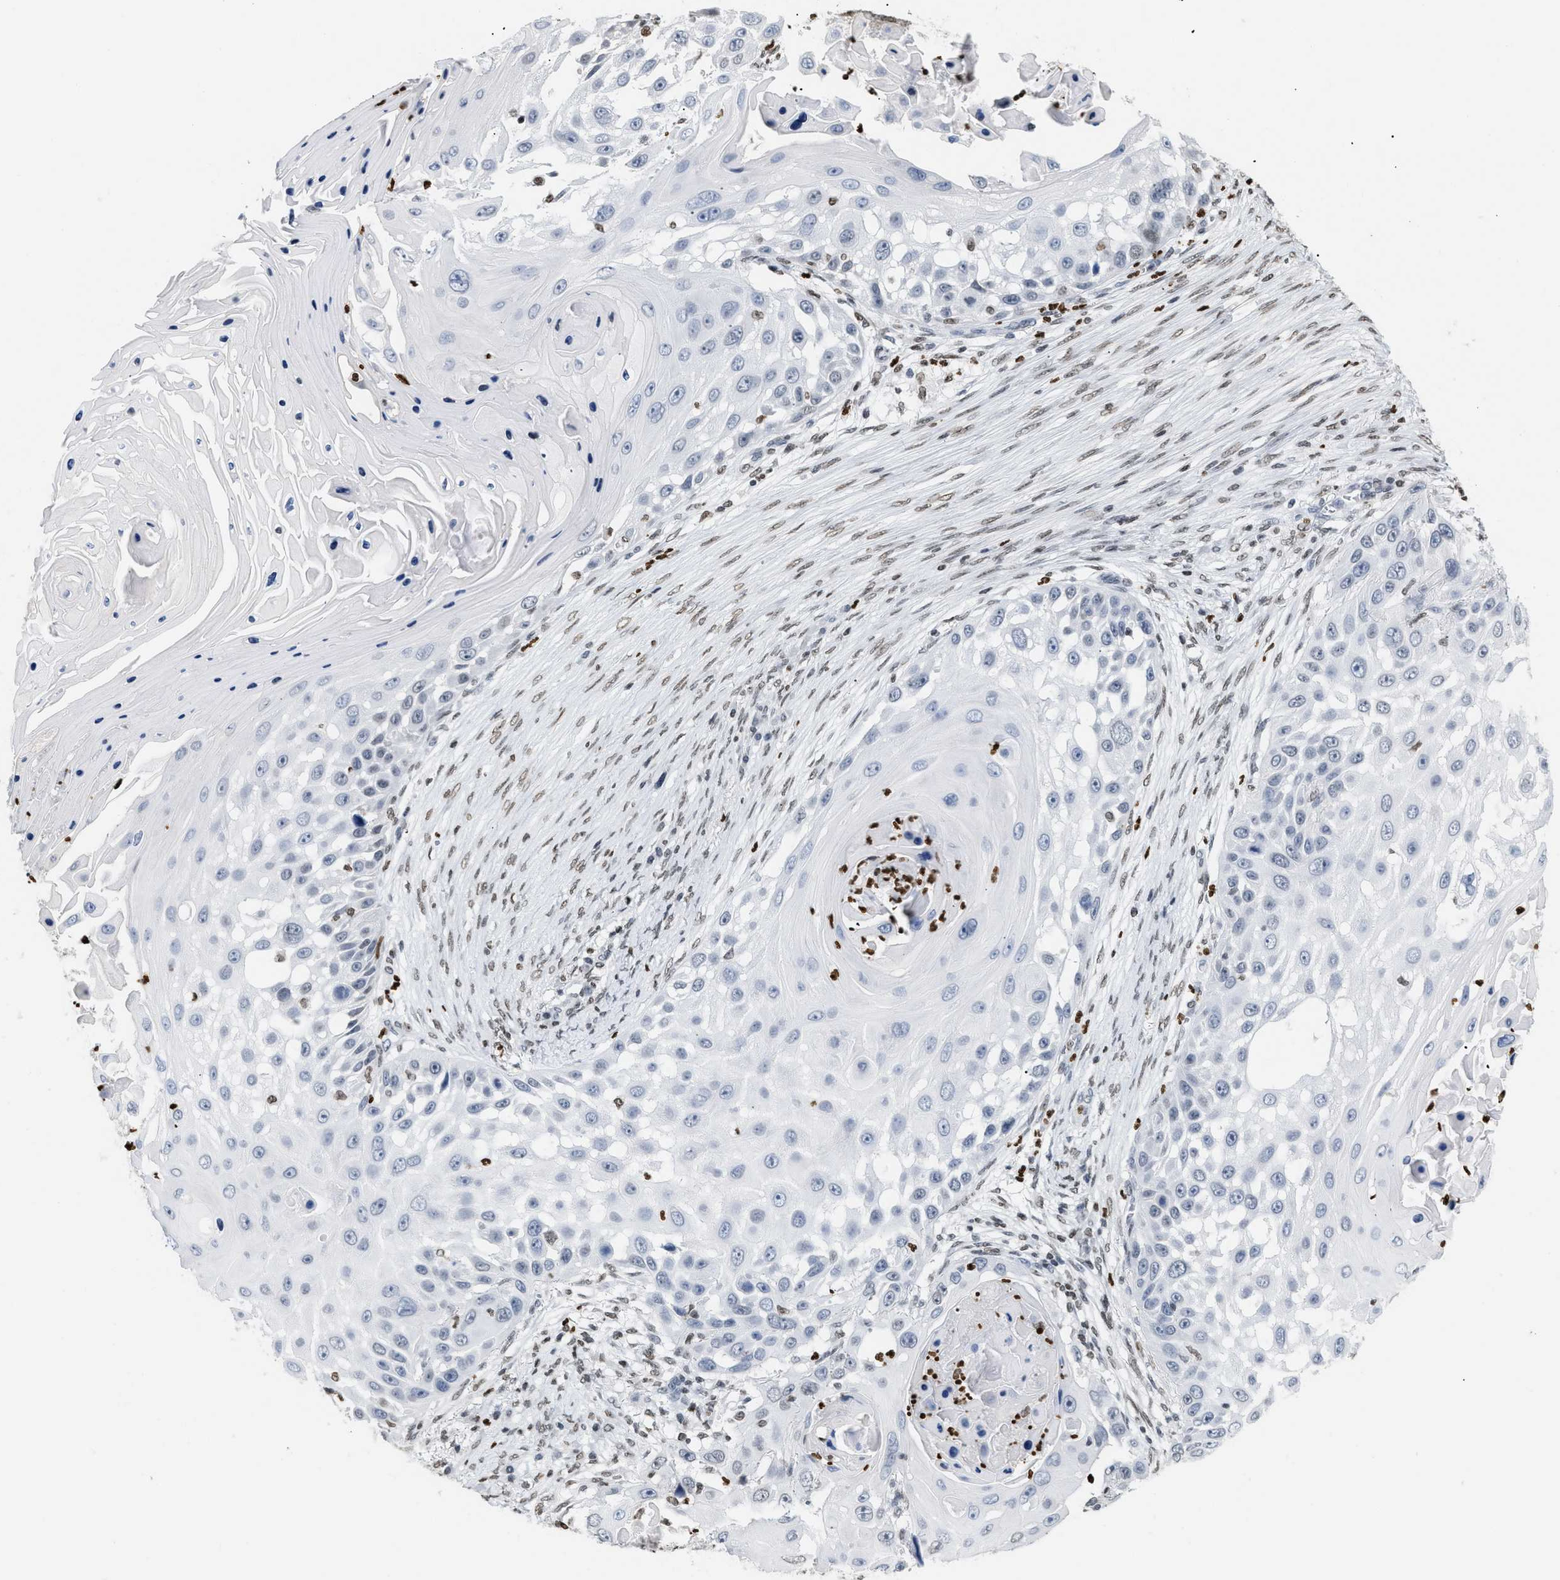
{"staining": {"intensity": "negative", "quantity": "none", "location": "none"}, "tissue": "skin cancer", "cell_type": "Tumor cells", "image_type": "cancer", "snomed": [{"axis": "morphology", "description": "Squamous cell carcinoma, NOS"}, {"axis": "topography", "description": "Skin"}], "caption": "This is an IHC micrograph of human skin cancer (squamous cell carcinoma). There is no staining in tumor cells.", "gene": "HMGN2", "patient": {"sex": "female", "age": 44}}